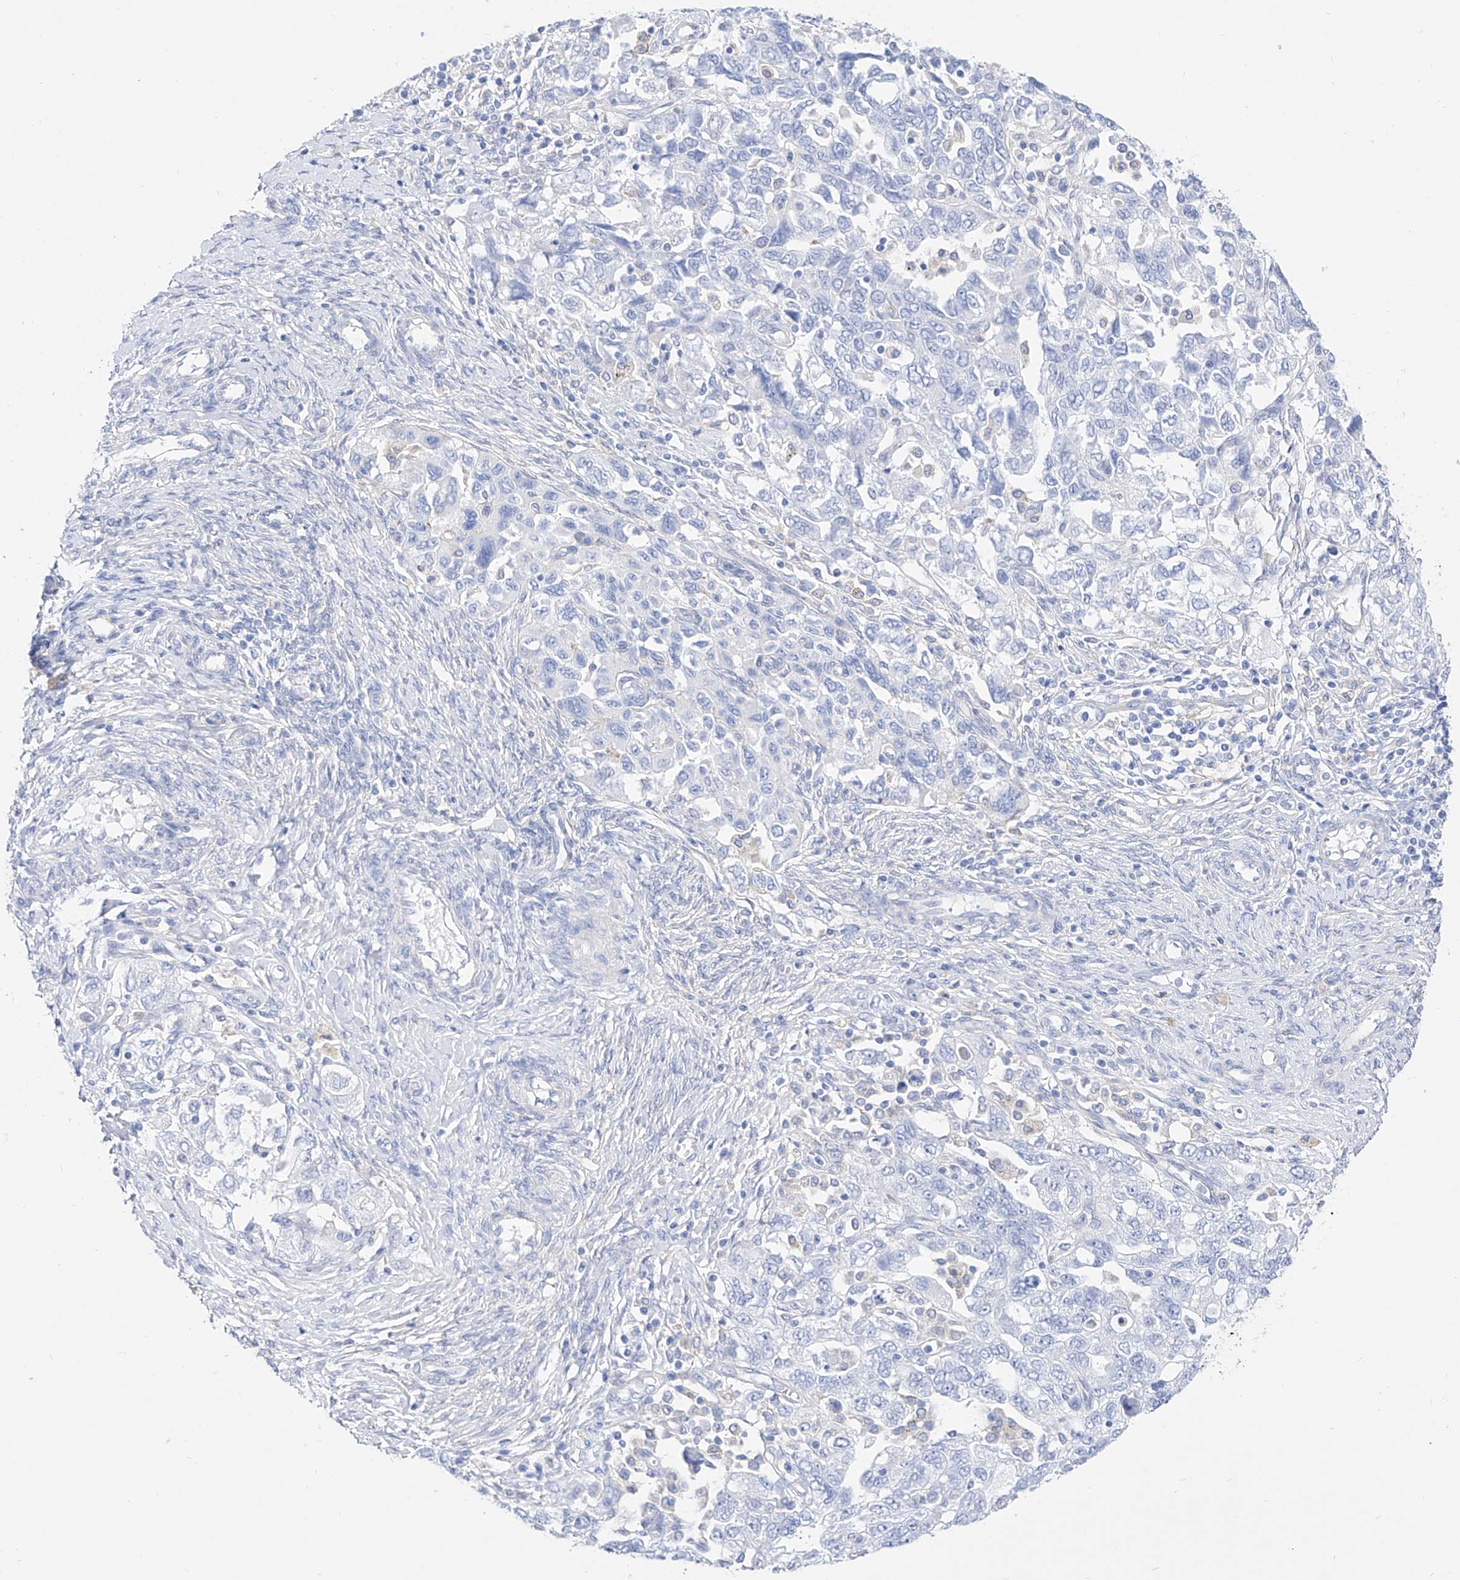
{"staining": {"intensity": "negative", "quantity": "none", "location": "none"}, "tissue": "ovarian cancer", "cell_type": "Tumor cells", "image_type": "cancer", "snomed": [{"axis": "morphology", "description": "Carcinoma, NOS"}, {"axis": "morphology", "description": "Cystadenocarcinoma, serous, NOS"}, {"axis": "topography", "description": "Ovary"}], "caption": "Protein analysis of carcinoma (ovarian) displays no significant expression in tumor cells.", "gene": "ZNF653", "patient": {"sex": "female", "age": 69}}